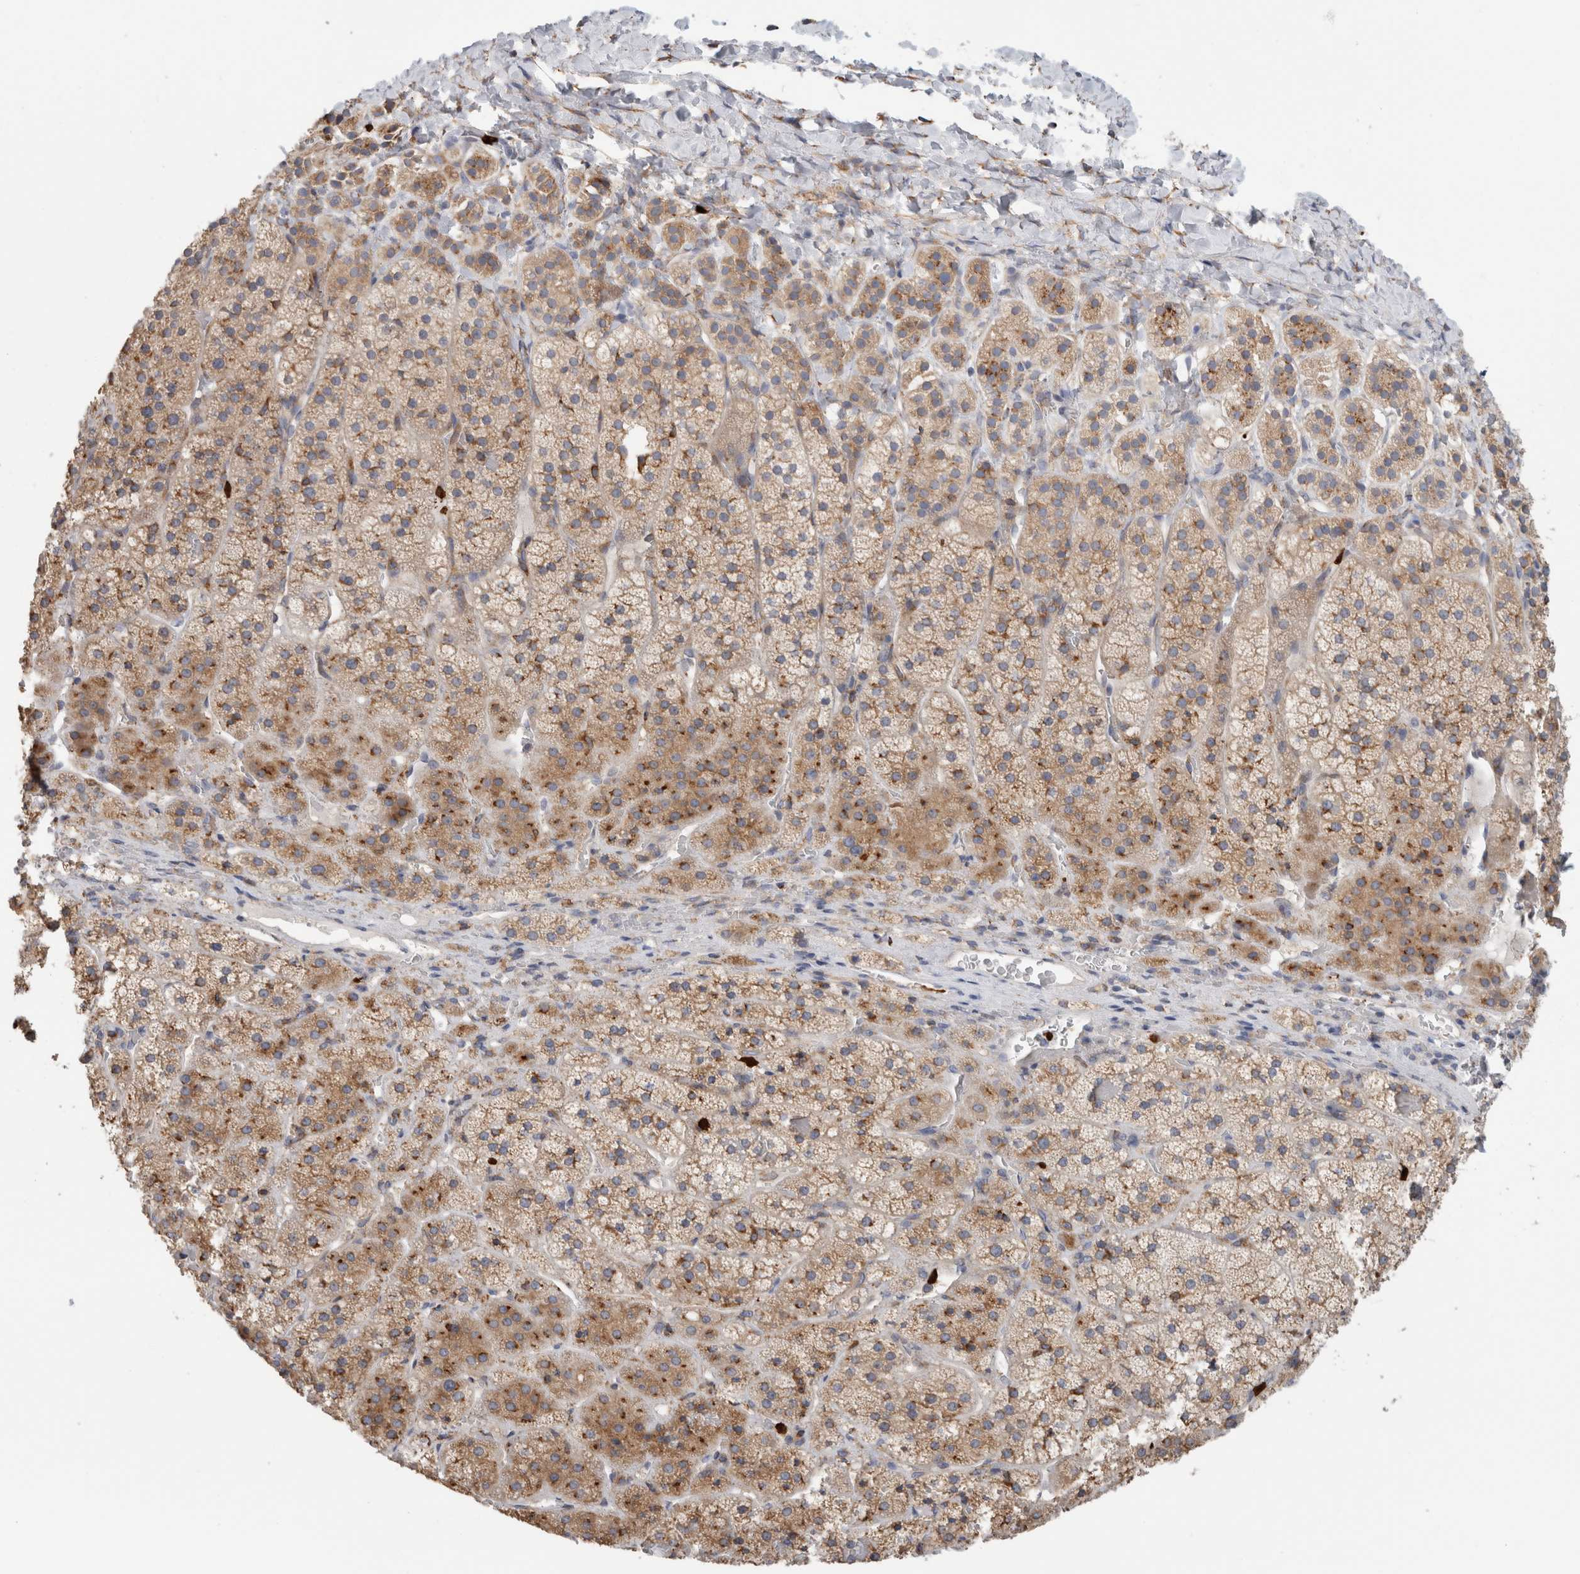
{"staining": {"intensity": "moderate", "quantity": "25%-75%", "location": "cytoplasmic/membranous"}, "tissue": "adrenal gland", "cell_type": "Glandular cells", "image_type": "normal", "snomed": [{"axis": "morphology", "description": "Normal tissue, NOS"}, {"axis": "topography", "description": "Adrenal gland"}], "caption": "The immunohistochemical stain labels moderate cytoplasmic/membranous staining in glandular cells of normal adrenal gland. (DAB IHC with brightfield microscopy, high magnification).", "gene": "P4HA1", "patient": {"sex": "female", "age": 44}}